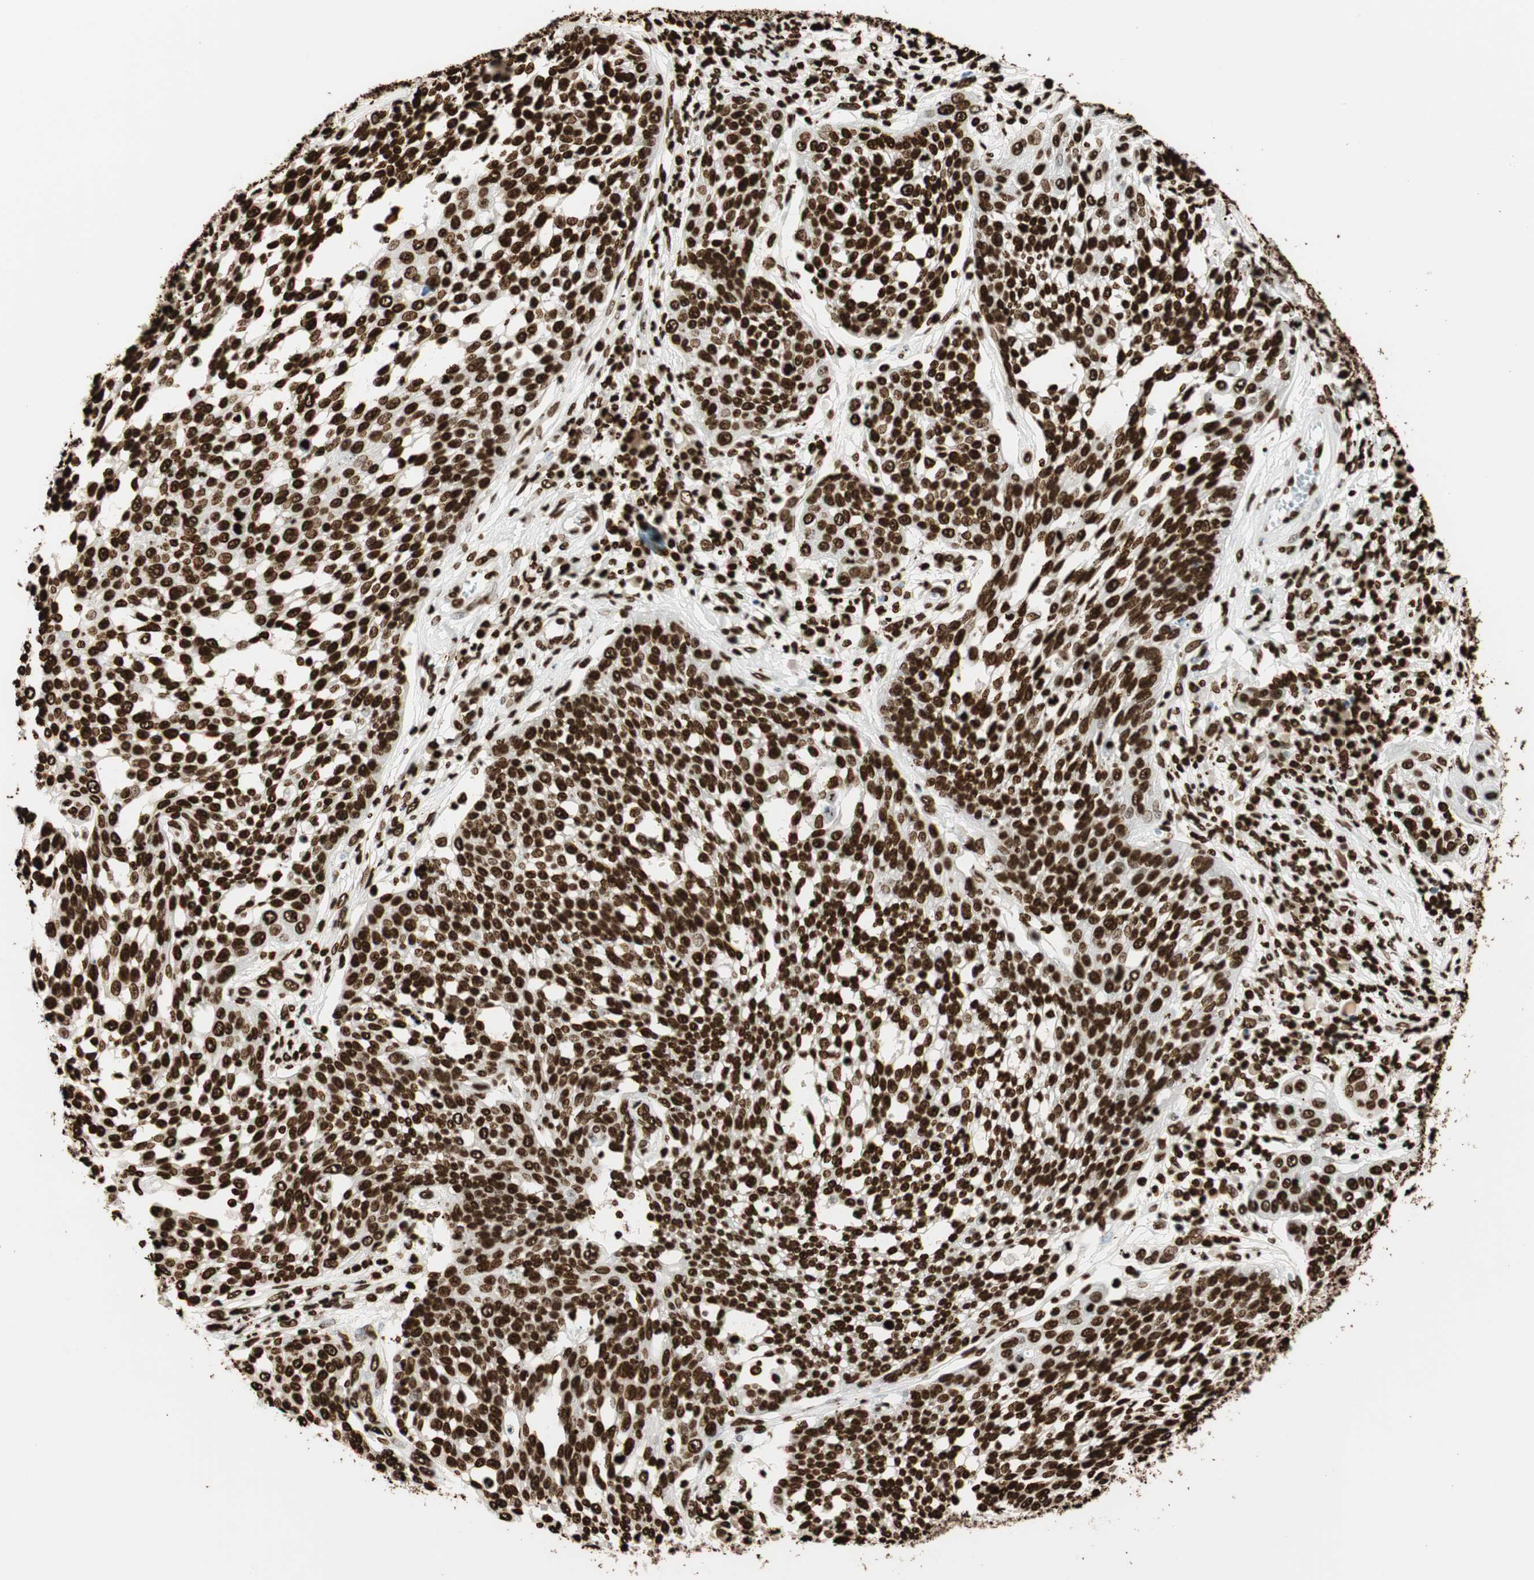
{"staining": {"intensity": "strong", "quantity": ">75%", "location": "nuclear"}, "tissue": "cervical cancer", "cell_type": "Tumor cells", "image_type": "cancer", "snomed": [{"axis": "morphology", "description": "Squamous cell carcinoma, NOS"}, {"axis": "topography", "description": "Cervix"}], "caption": "A high amount of strong nuclear staining is identified in approximately >75% of tumor cells in cervical cancer tissue.", "gene": "GLI2", "patient": {"sex": "female", "age": 34}}